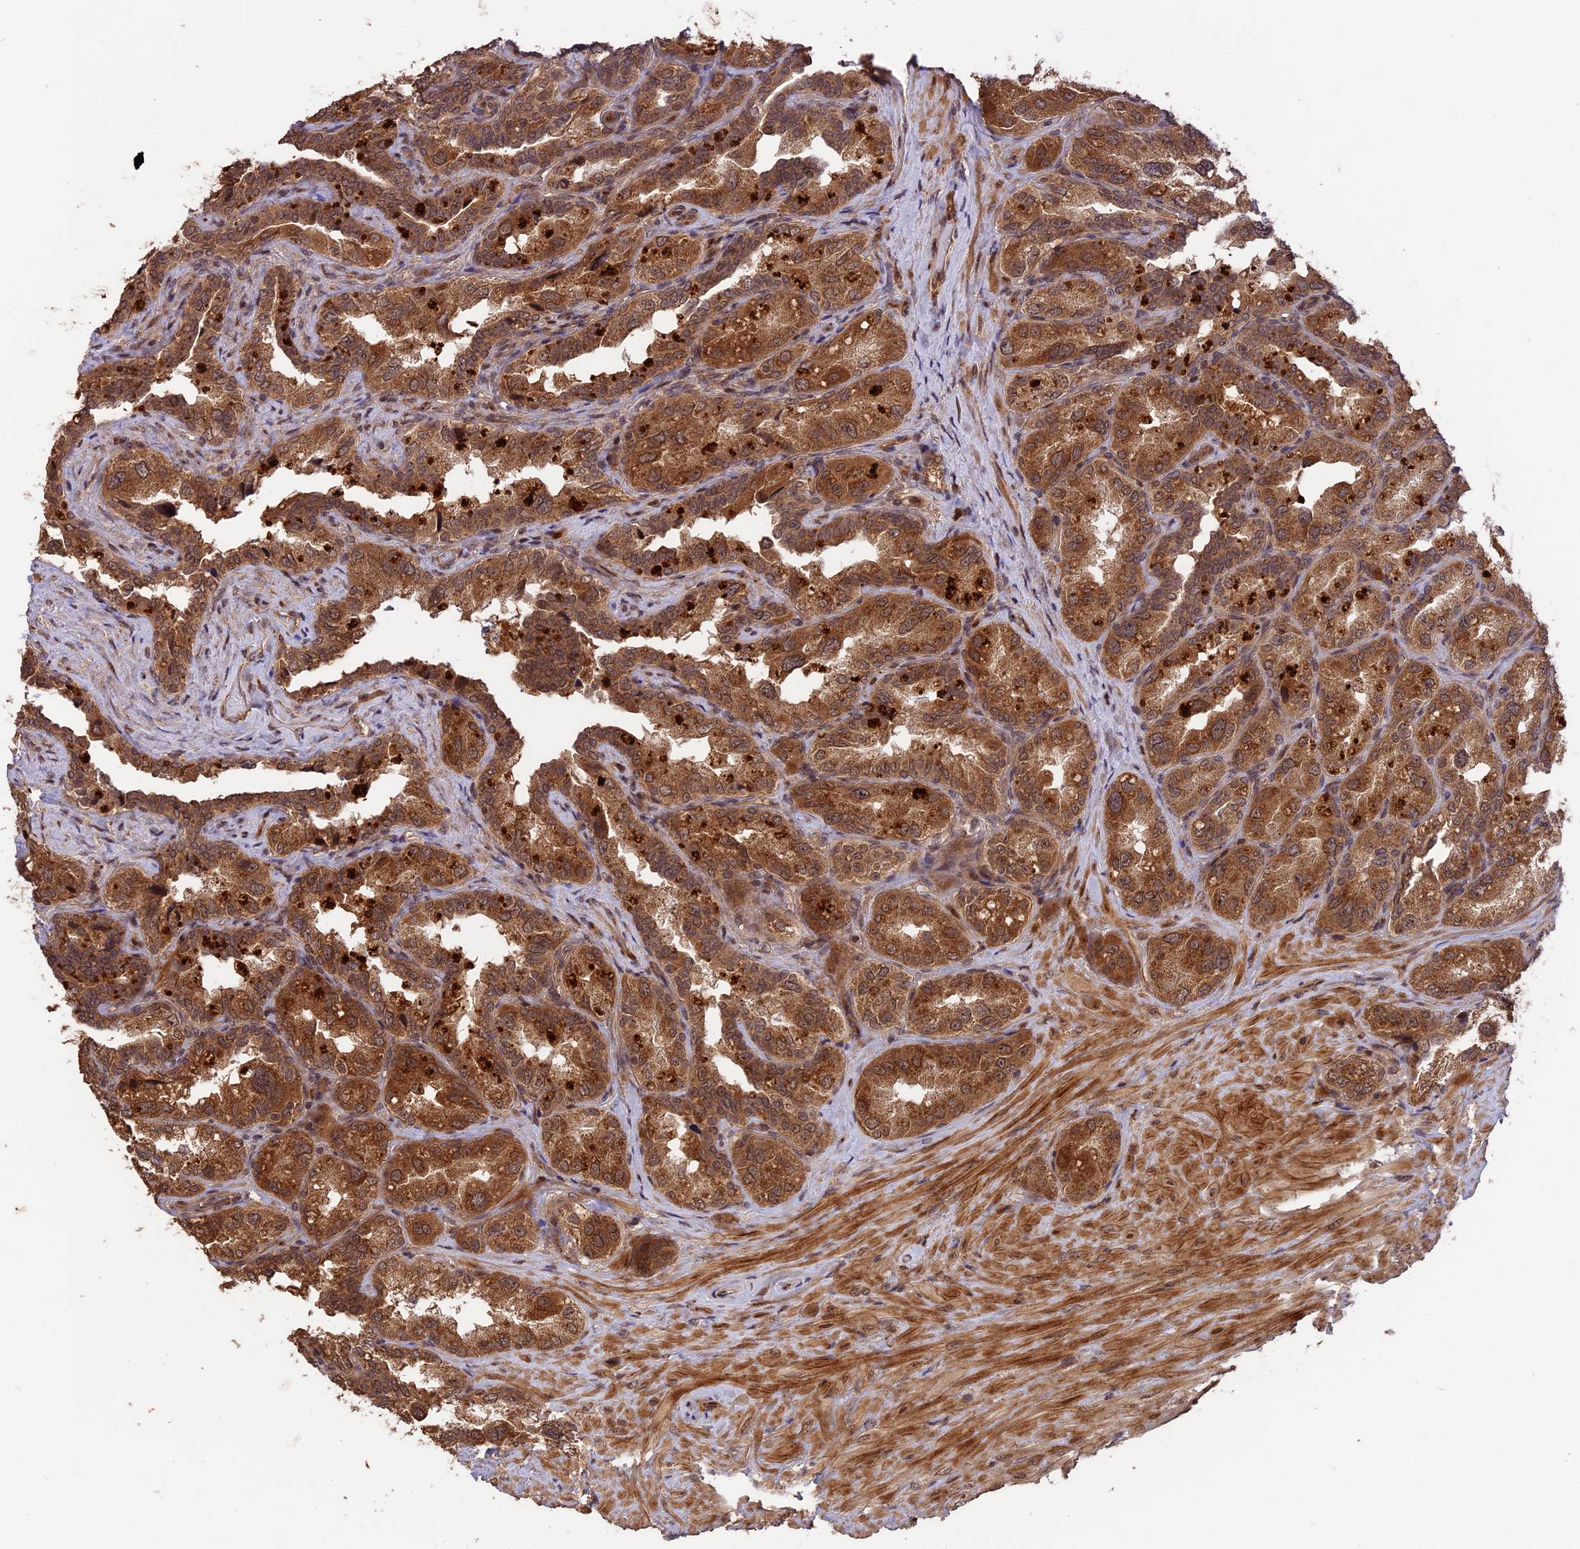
{"staining": {"intensity": "strong", "quantity": ">75%", "location": "cytoplasmic/membranous"}, "tissue": "seminal vesicle", "cell_type": "Glandular cells", "image_type": "normal", "snomed": [{"axis": "morphology", "description": "Normal tissue, NOS"}, {"axis": "topography", "description": "Seminal veicle"}, {"axis": "topography", "description": "Peripheral nerve tissue"}], "caption": "Immunohistochemical staining of unremarkable human seminal vesicle exhibits high levels of strong cytoplasmic/membranous staining in approximately >75% of glandular cells. The staining was performed using DAB, with brown indicating positive protein expression. Nuclei are stained blue with hematoxylin.", "gene": "ESCO1", "patient": {"sex": "male", "age": 67}}